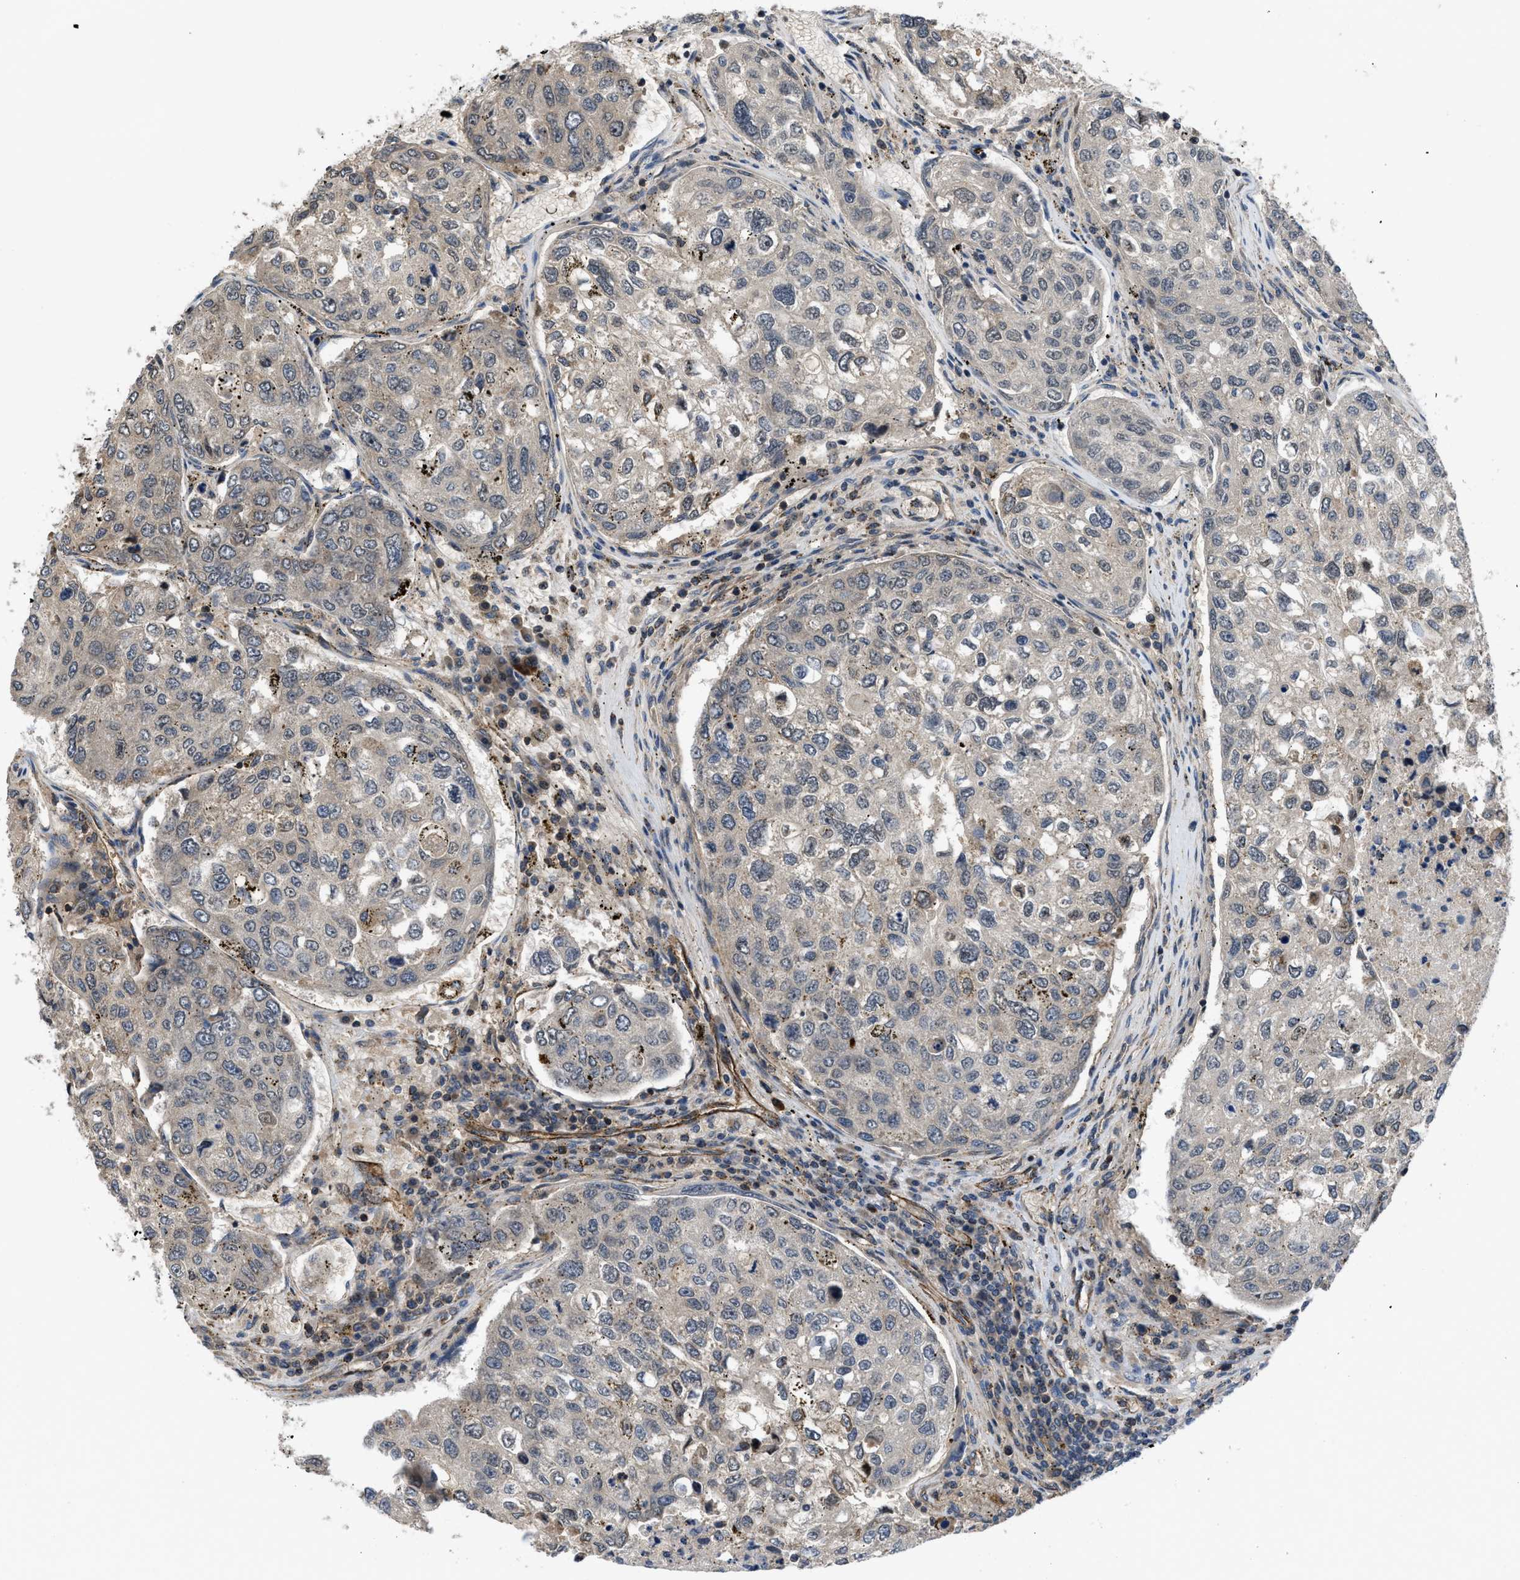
{"staining": {"intensity": "weak", "quantity": "<25%", "location": "cytoplasmic/membranous"}, "tissue": "urothelial cancer", "cell_type": "Tumor cells", "image_type": "cancer", "snomed": [{"axis": "morphology", "description": "Urothelial carcinoma, High grade"}, {"axis": "topography", "description": "Lymph node"}, {"axis": "topography", "description": "Urinary bladder"}], "caption": "The micrograph reveals no staining of tumor cells in urothelial carcinoma (high-grade). (Stains: DAB IHC with hematoxylin counter stain, Microscopy: brightfield microscopy at high magnification).", "gene": "GPATCH2L", "patient": {"sex": "male", "age": 51}}